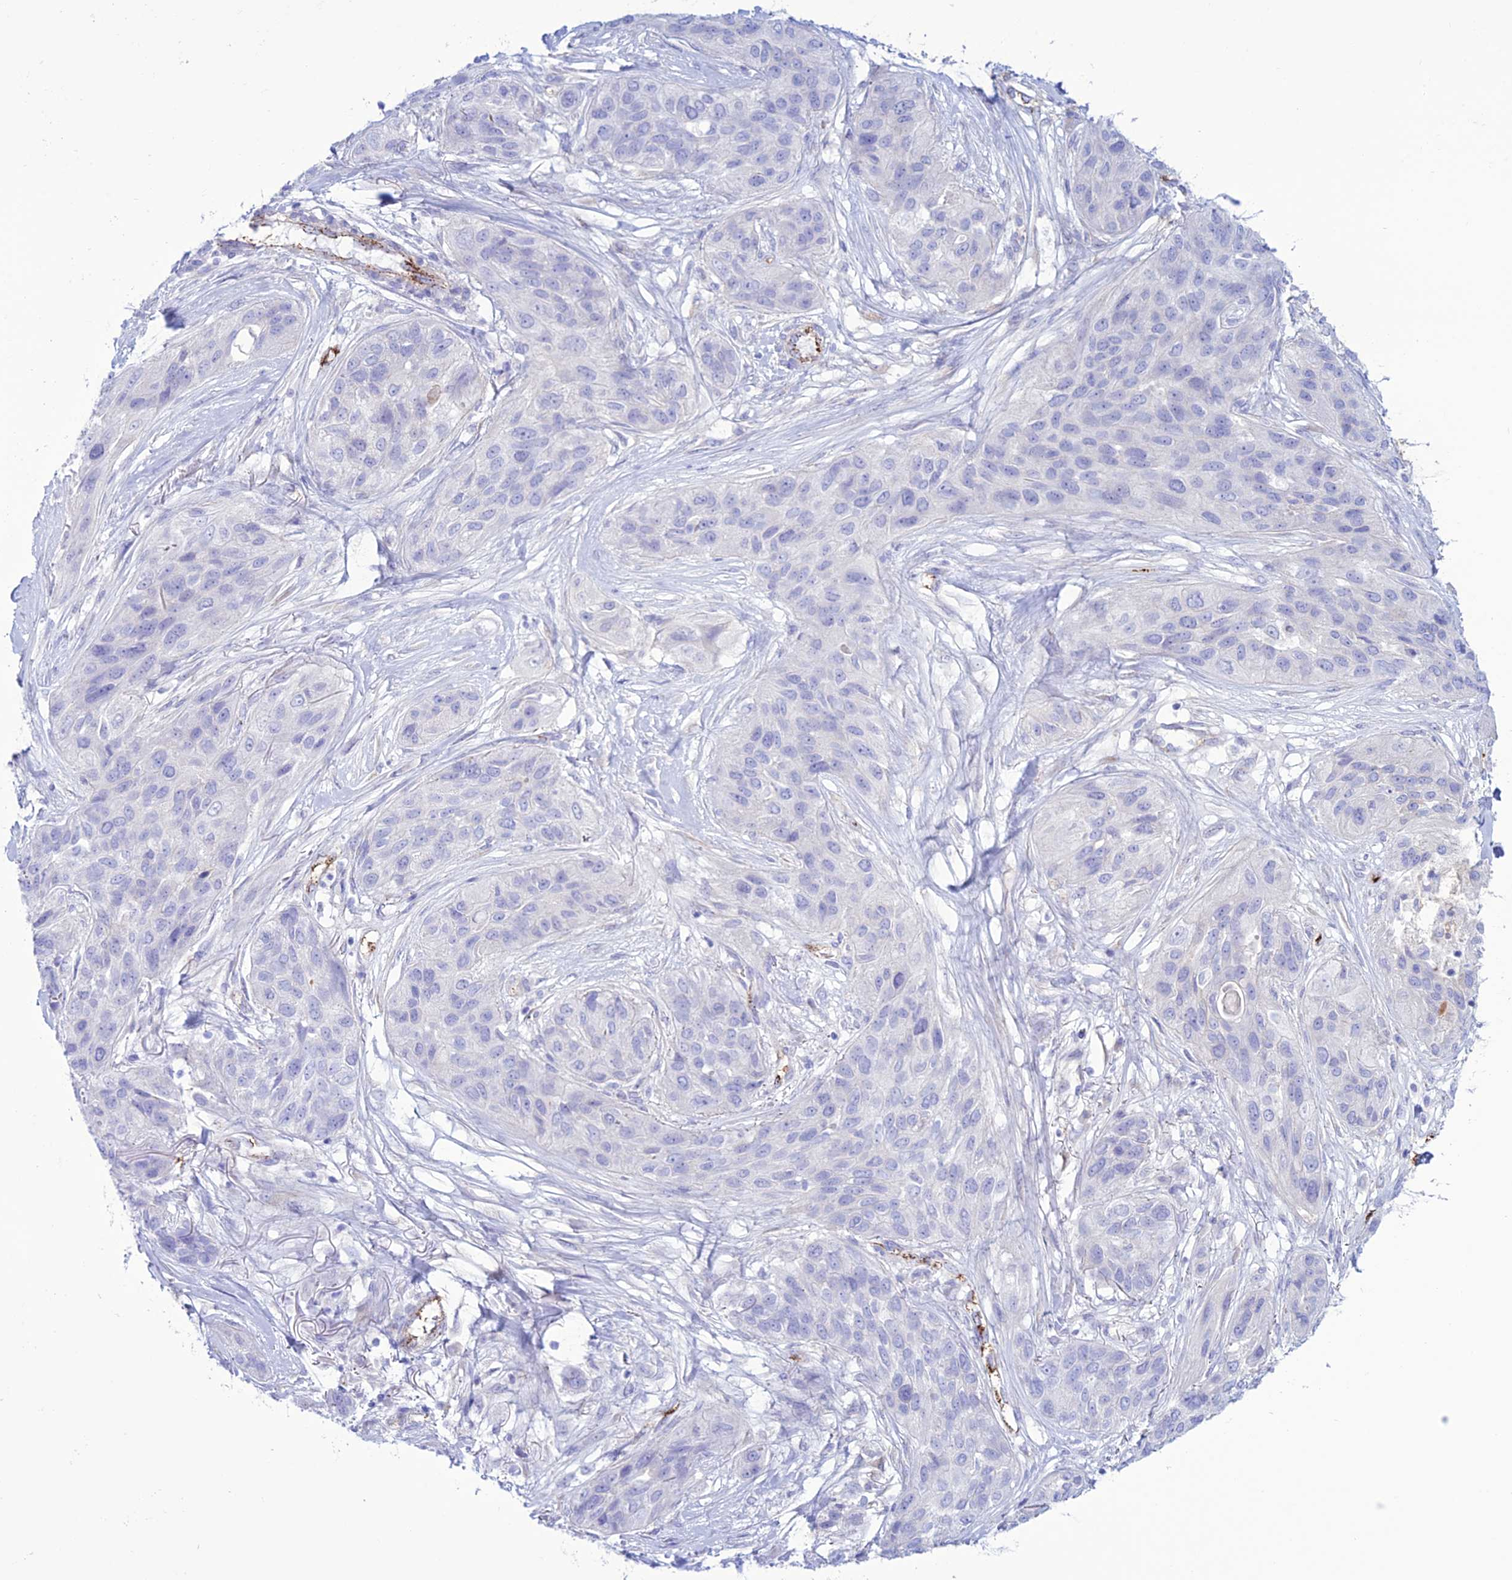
{"staining": {"intensity": "negative", "quantity": "none", "location": "none"}, "tissue": "lung cancer", "cell_type": "Tumor cells", "image_type": "cancer", "snomed": [{"axis": "morphology", "description": "Squamous cell carcinoma, NOS"}, {"axis": "topography", "description": "Lung"}], "caption": "An image of human lung cancer is negative for staining in tumor cells.", "gene": "CDC42EP5", "patient": {"sex": "female", "age": 70}}